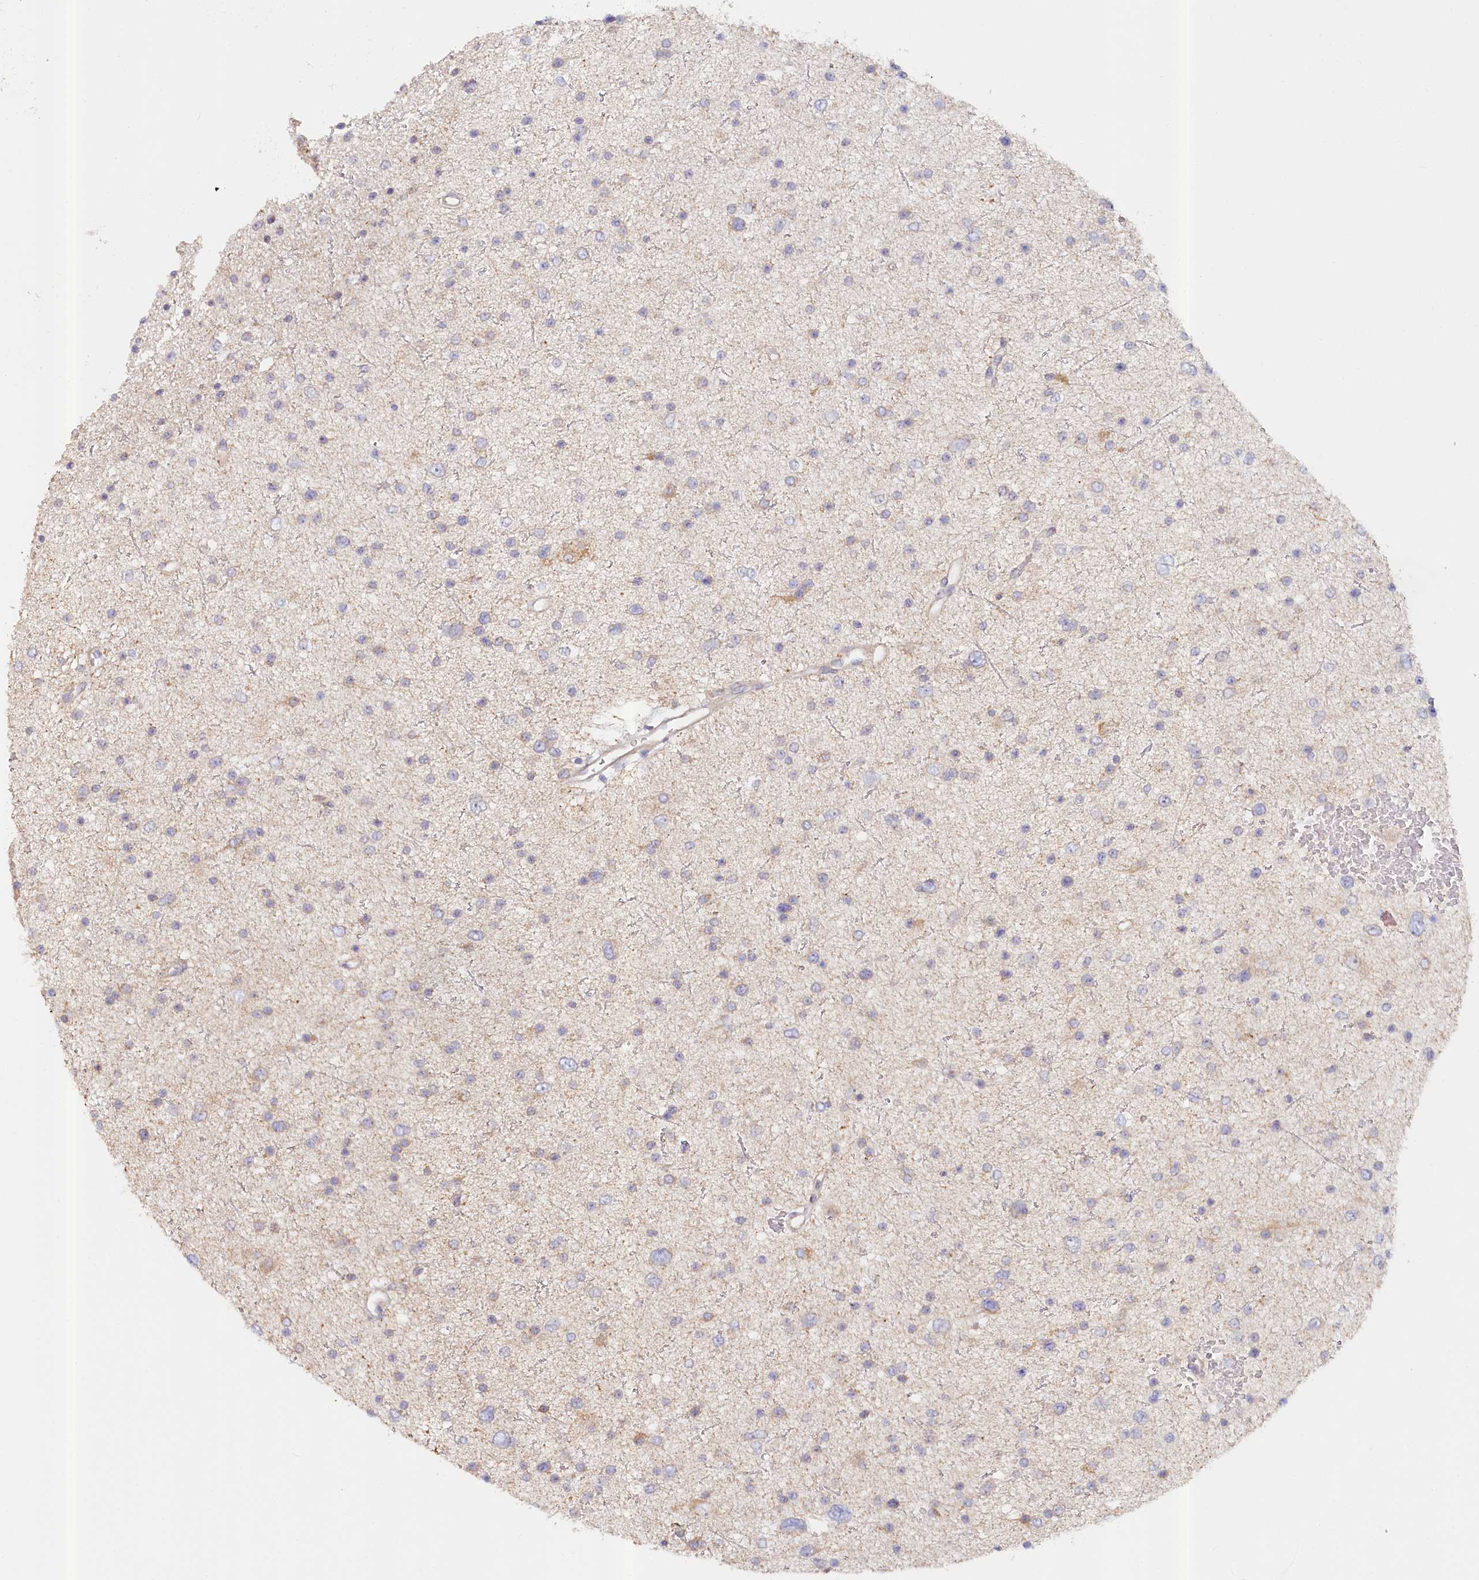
{"staining": {"intensity": "weak", "quantity": "<25%", "location": "cytoplasmic/membranous"}, "tissue": "glioma", "cell_type": "Tumor cells", "image_type": "cancer", "snomed": [{"axis": "morphology", "description": "Glioma, malignant, Low grade"}, {"axis": "topography", "description": "Brain"}], "caption": "IHC of malignant low-grade glioma displays no positivity in tumor cells.", "gene": "PAIP2", "patient": {"sex": "female", "age": 37}}